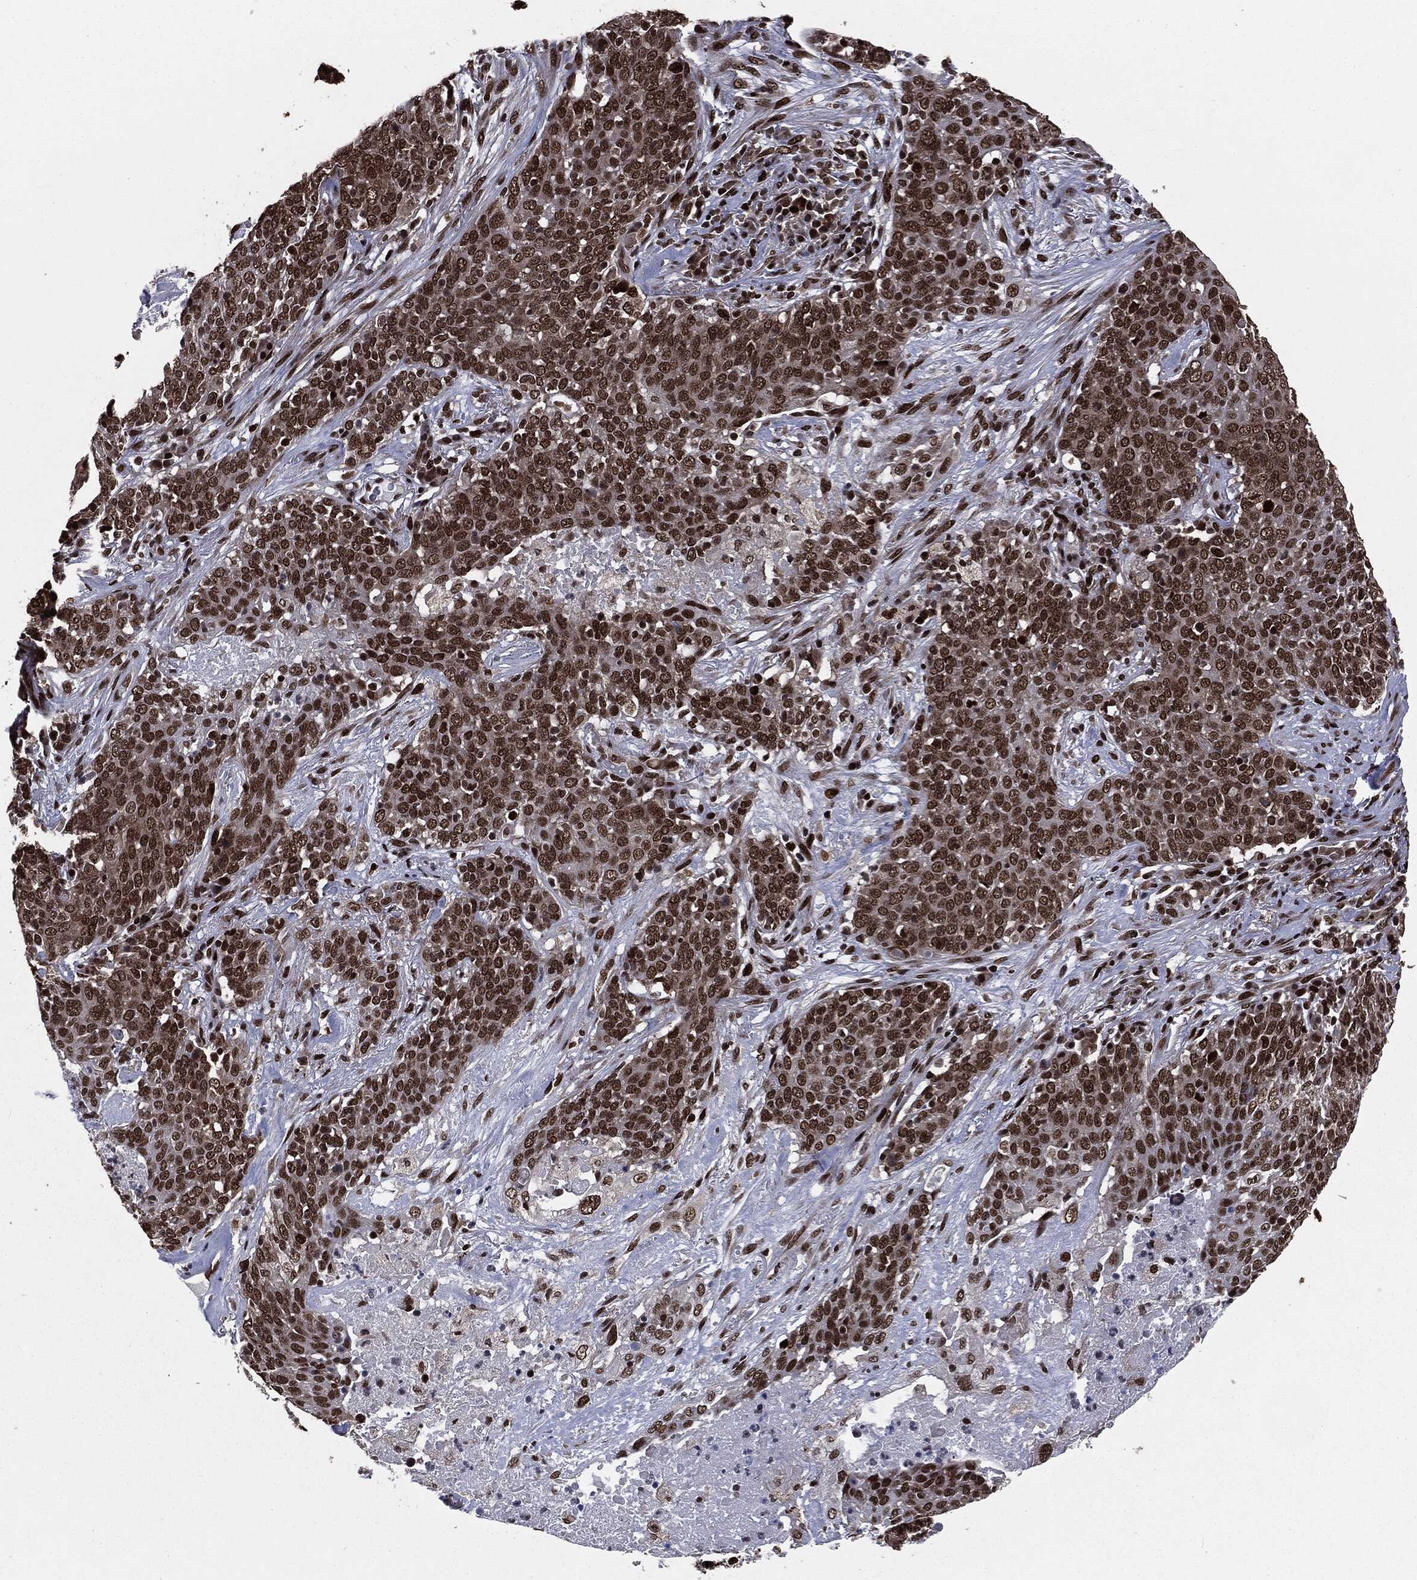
{"staining": {"intensity": "strong", "quantity": "<25%", "location": "nuclear"}, "tissue": "lung cancer", "cell_type": "Tumor cells", "image_type": "cancer", "snomed": [{"axis": "morphology", "description": "Squamous cell carcinoma, NOS"}, {"axis": "topography", "description": "Lung"}], "caption": "A histopathology image of lung cancer stained for a protein demonstrates strong nuclear brown staining in tumor cells.", "gene": "DVL2", "patient": {"sex": "male", "age": 82}}